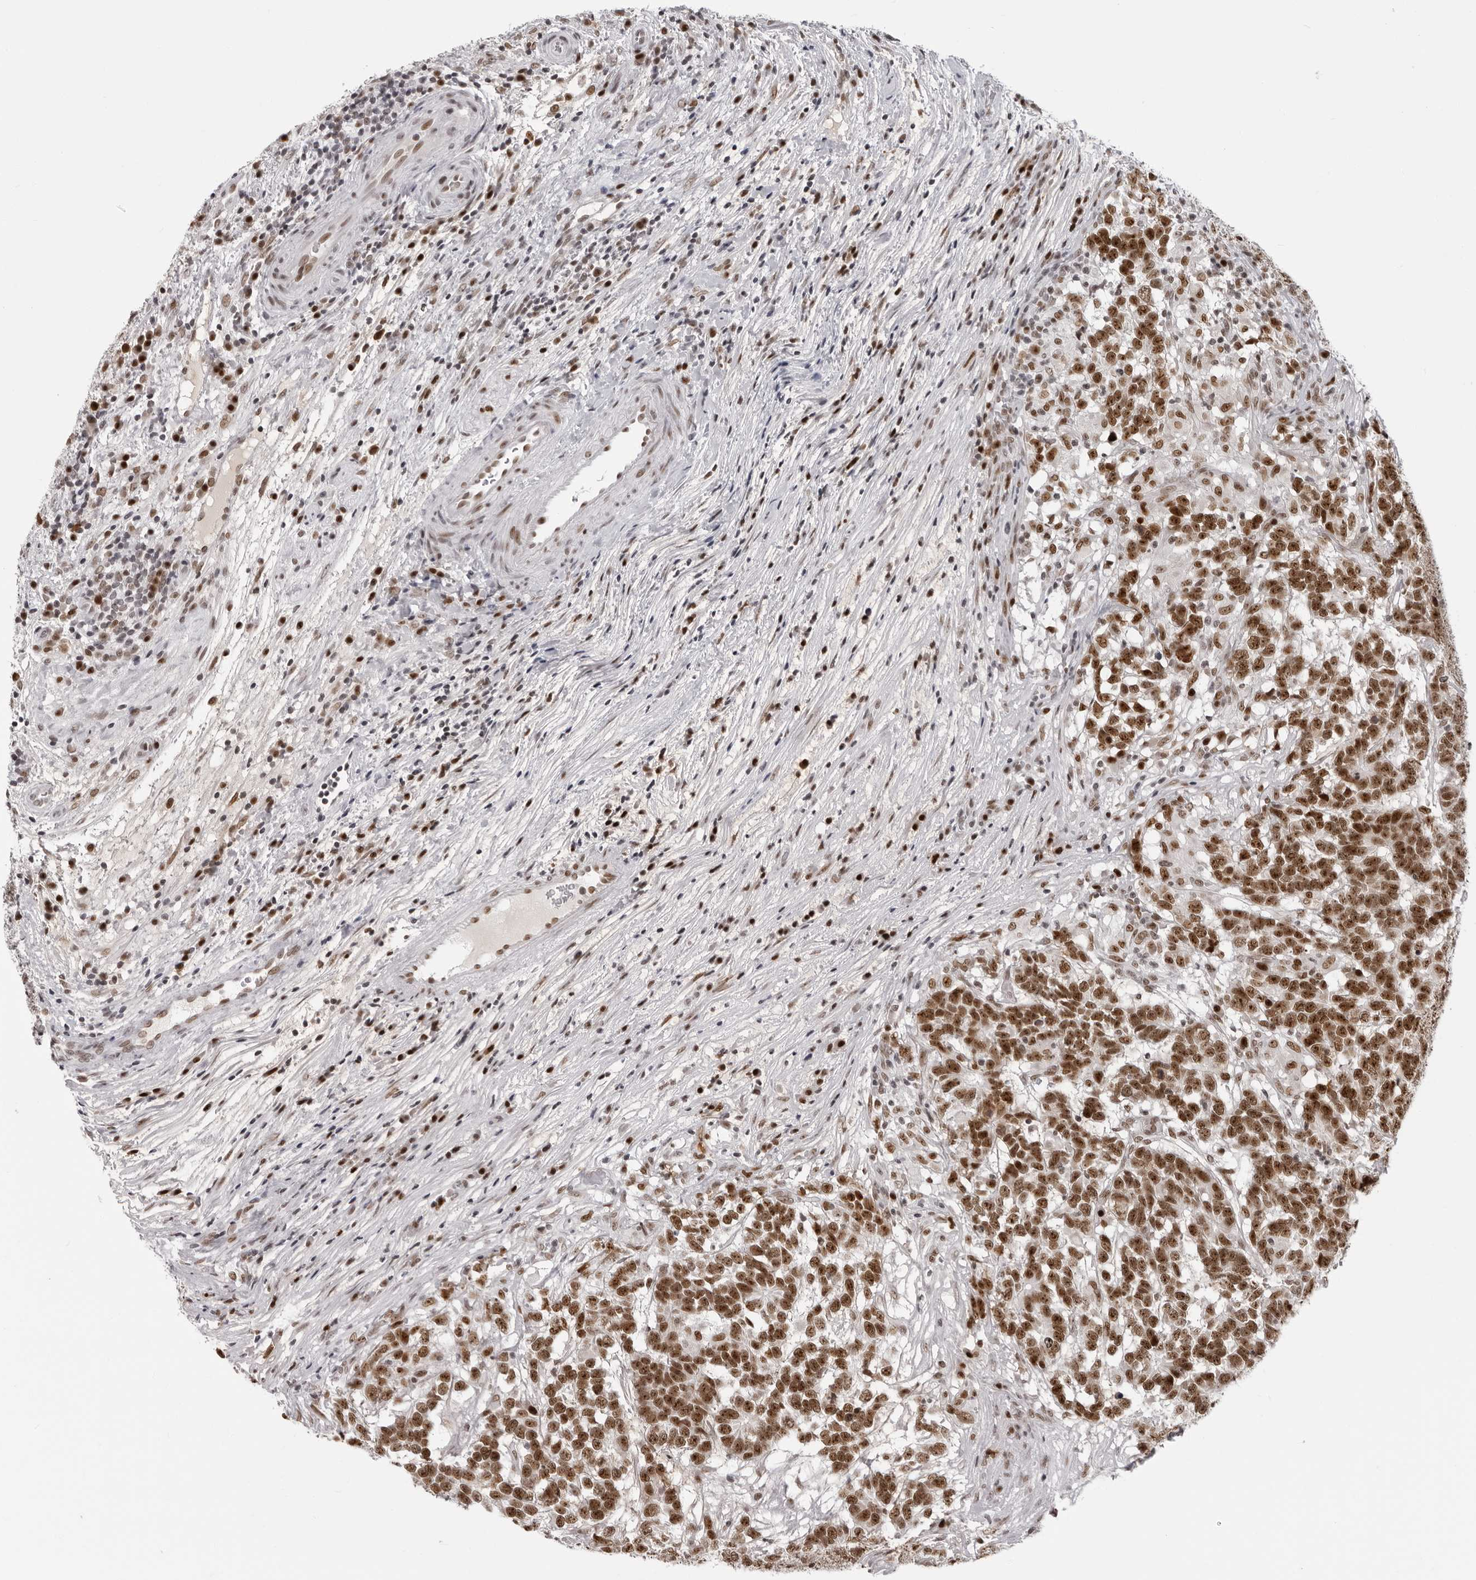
{"staining": {"intensity": "moderate", "quantity": ">75%", "location": "nuclear"}, "tissue": "testis cancer", "cell_type": "Tumor cells", "image_type": "cancer", "snomed": [{"axis": "morphology", "description": "Carcinoma, Embryonal, NOS"}, {"axis": "topography", "description": "Testis"}], "caption": "A brown stain labels moderate nuclear staining of a protein in human embryonal carcinoma (testis) tumor cells. (IHC, brightfield microscopy, high magnification).", "gene": "HEXIM2", "patient": {"sex": "male", "age": 26}}